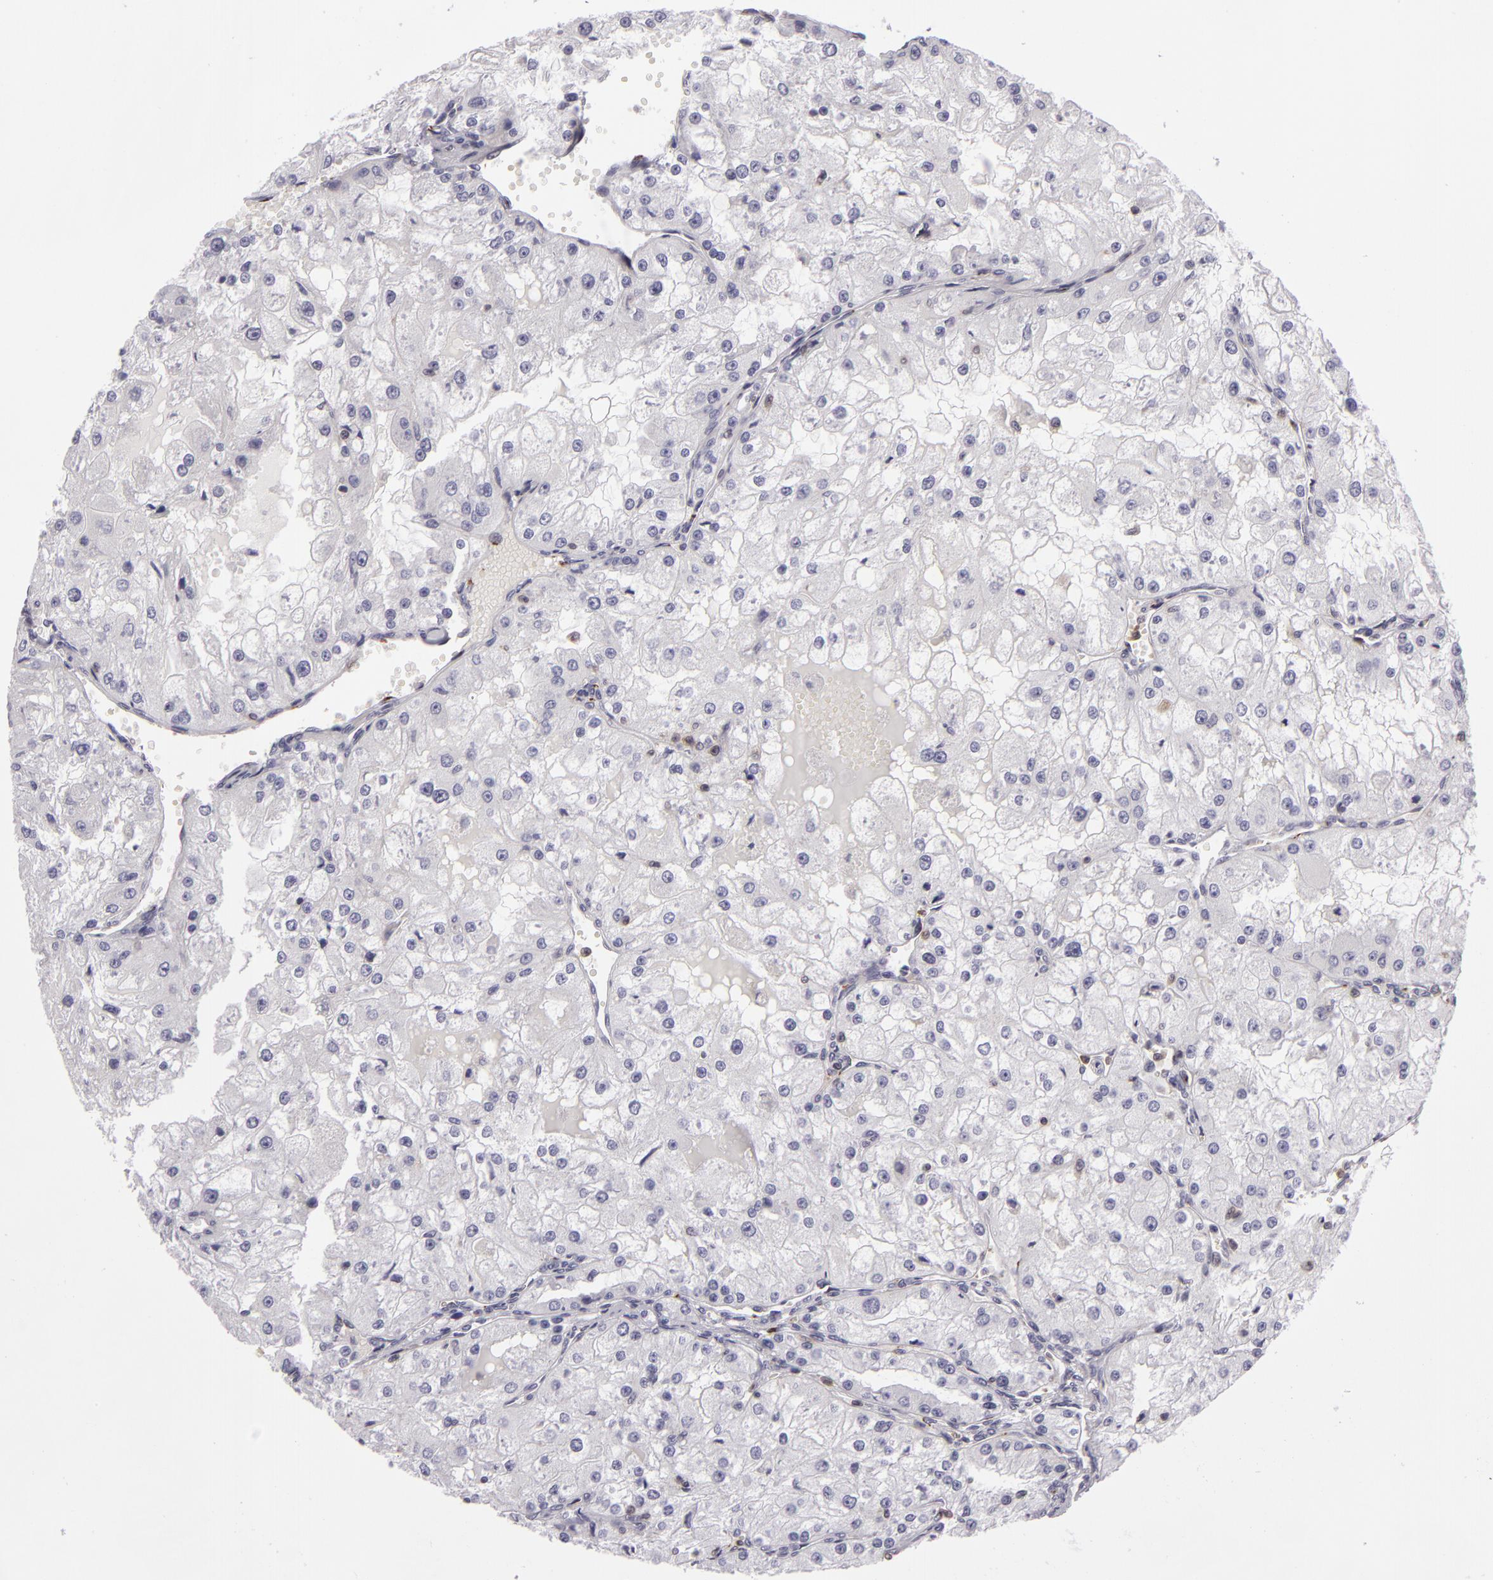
{"staining": {"intensity": "negative", "quantity": "none", "location": "none"}, "tissue": "renal cancer", "cell_type": "Tumor cells", "image_type": "cancer", "snomed": [{"axis": "morphology", "description": "Adenocarcinoma, NOS"}, {"axis": "topography", "description": "Kidney"}], "caption": "Immunohistochemistry histopathology image of adenocarcinoma (renal) stained for a protein (brown), which exhibits no staining in tumor cells.", "gene": "KCNAB2", "patient": {"sex": "female", "age": 74}}